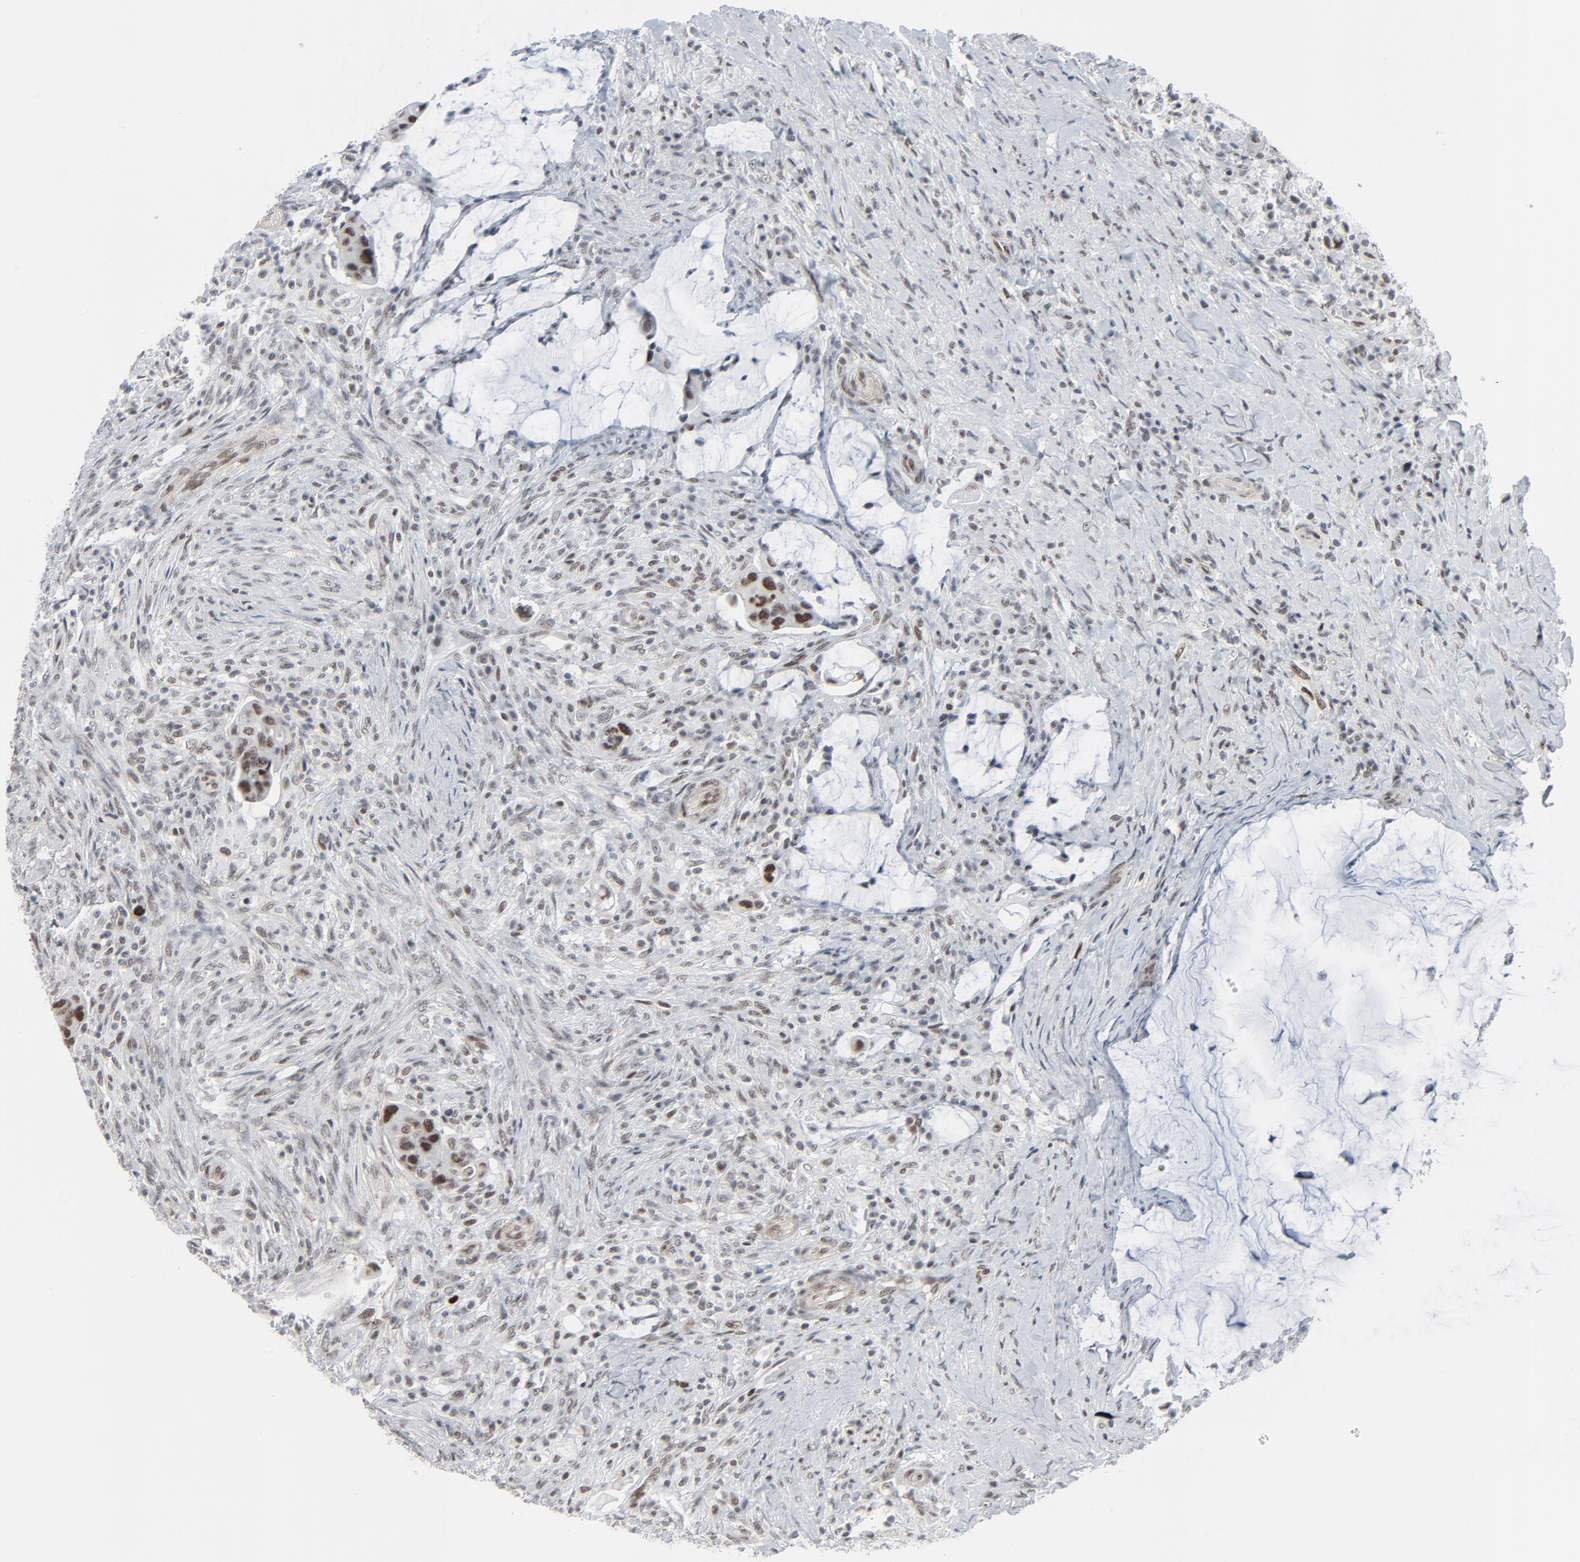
{"staining": {"intensity": "strong", "quantity": "25%-75%", "location": "nuclear"}, "tissue": "colorectal cancer", "cell_type": "Tumor cells", "image_type": "cancer", "snomed": [{"axis": "morphology", "description": "Adenocarcinoma, NOS"}, {"axis": "topography", "description": "Rectum"}], "caption": "Immunohistochemistry (DAB (3,3'-diaminobenzidine)) staining of human colorectal adenocarcinoma shows strong nuclear protein expression in approximately 25%-75% of tumor cells. (Brightfield microscopy of DAB IHC at high magnification).", "gene": "FBXO28", "patient": {"sex": "female", "age": 71}}